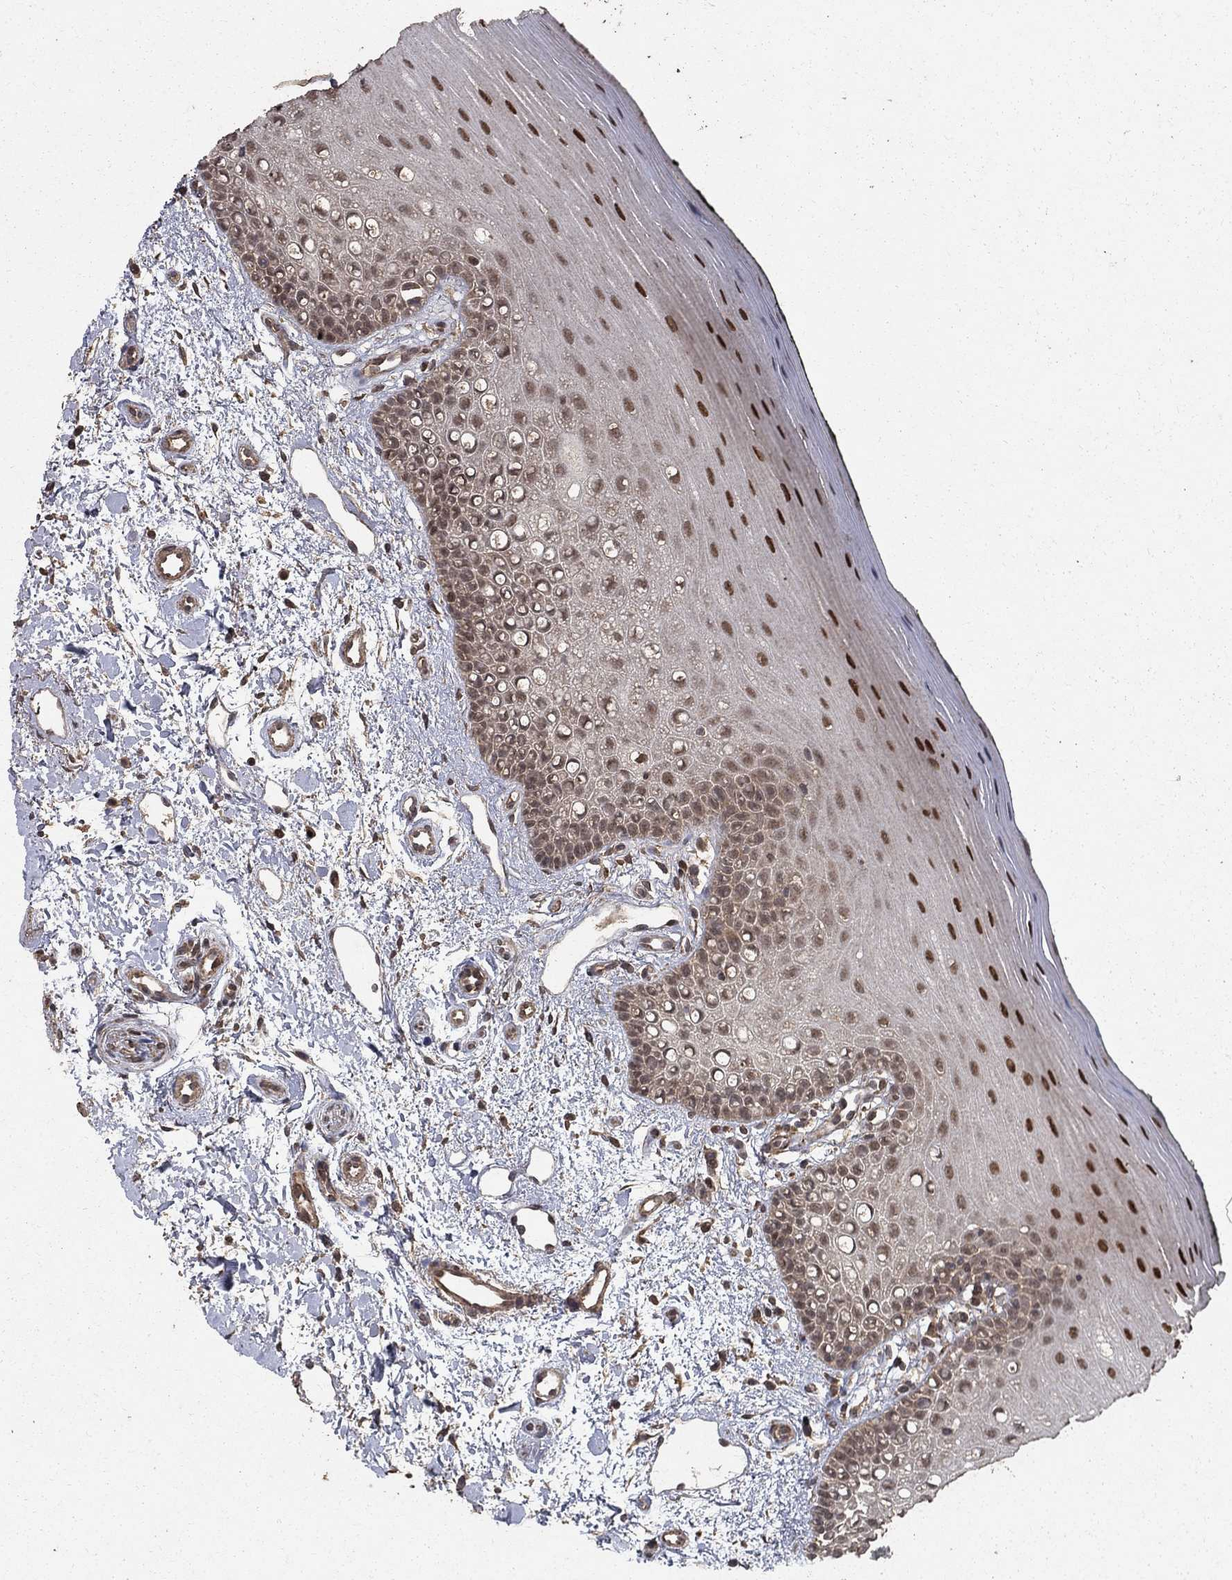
{"staining": {"intensity": "strong", "quantity": "25%-75%", "location": "nuclear"}, "tissue": "oral mucosa", "cell_type": "Squamous epithelial cells", "image_type": "normal", "snomed": [{"axis": "morphology", "description": "Normal tissue, NOS"}, {"axis": "topography", "description": "Oral tissue"}], "caption": "Normal oral mucosa shows strong nuclear positivity in approximately 25%-75% of squamous epithelial cells, visualized by immunohistochemistry.", "gene": "PRDM1", "patient": {"sex": "female", "age": 78}}